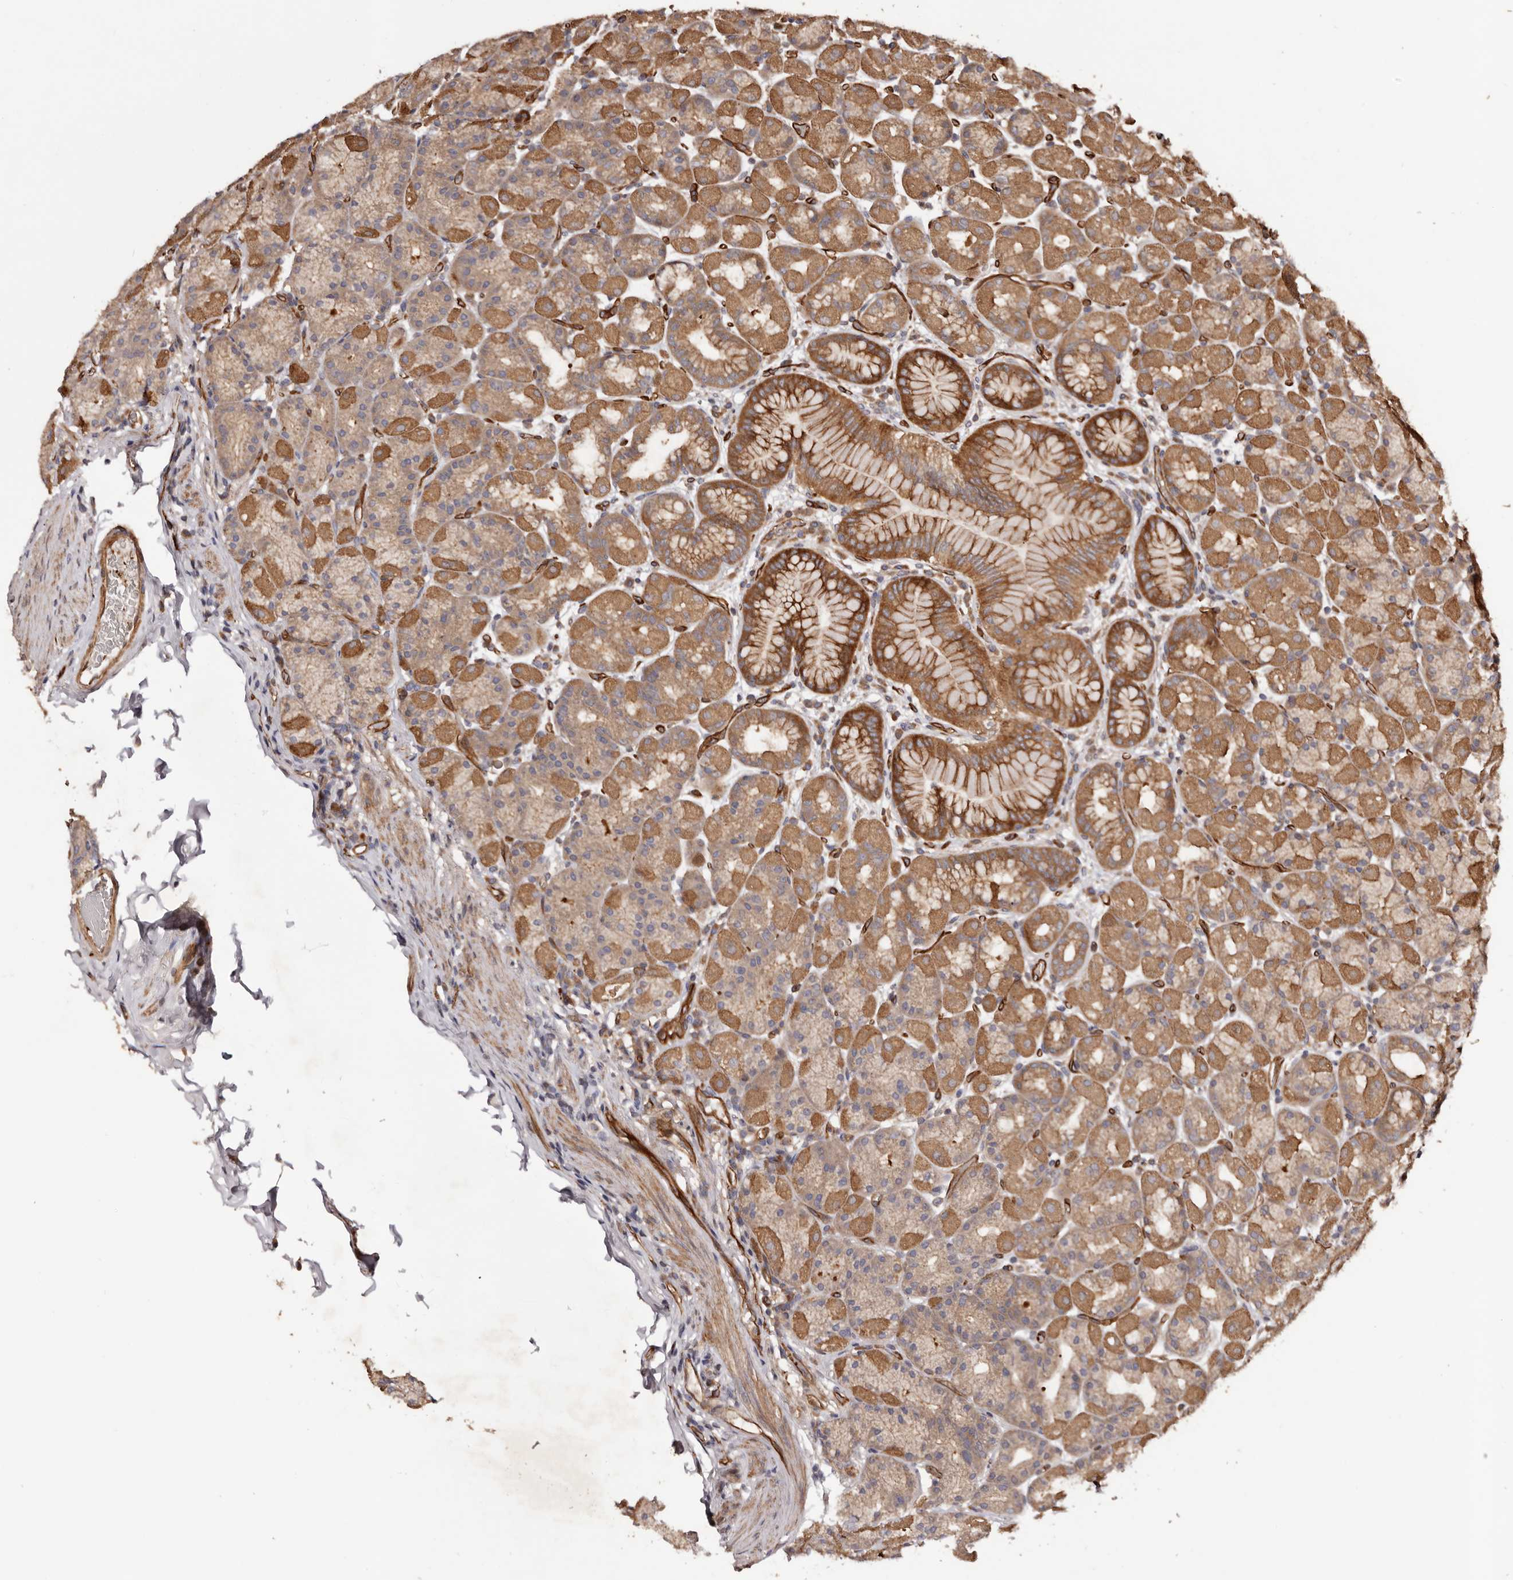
{"staining": {"intensity": "strong", "quantity": "25%-75%", "location": "cytoplasmic/membranous"}, "tissue": "stomach", "cell_type": "Glandular cells", "image_type": "normal", "snomed": [{"axis": "morphology", "description": "Normal tissue, NOS"}, {"axis": "topography", "description": "Stomach, upper"}], "caption": "Protein staining of normal stomach reveals strong cytoplasmic/membranous expression in about 25%-75% of glandular cells. The staining was performed using DAB, with brown indicating positive protein expression. Nuclei are stained blue with hematoxylin.", "gene": "GTPBP1", "patient": {"sex": "male", "age": 68}}